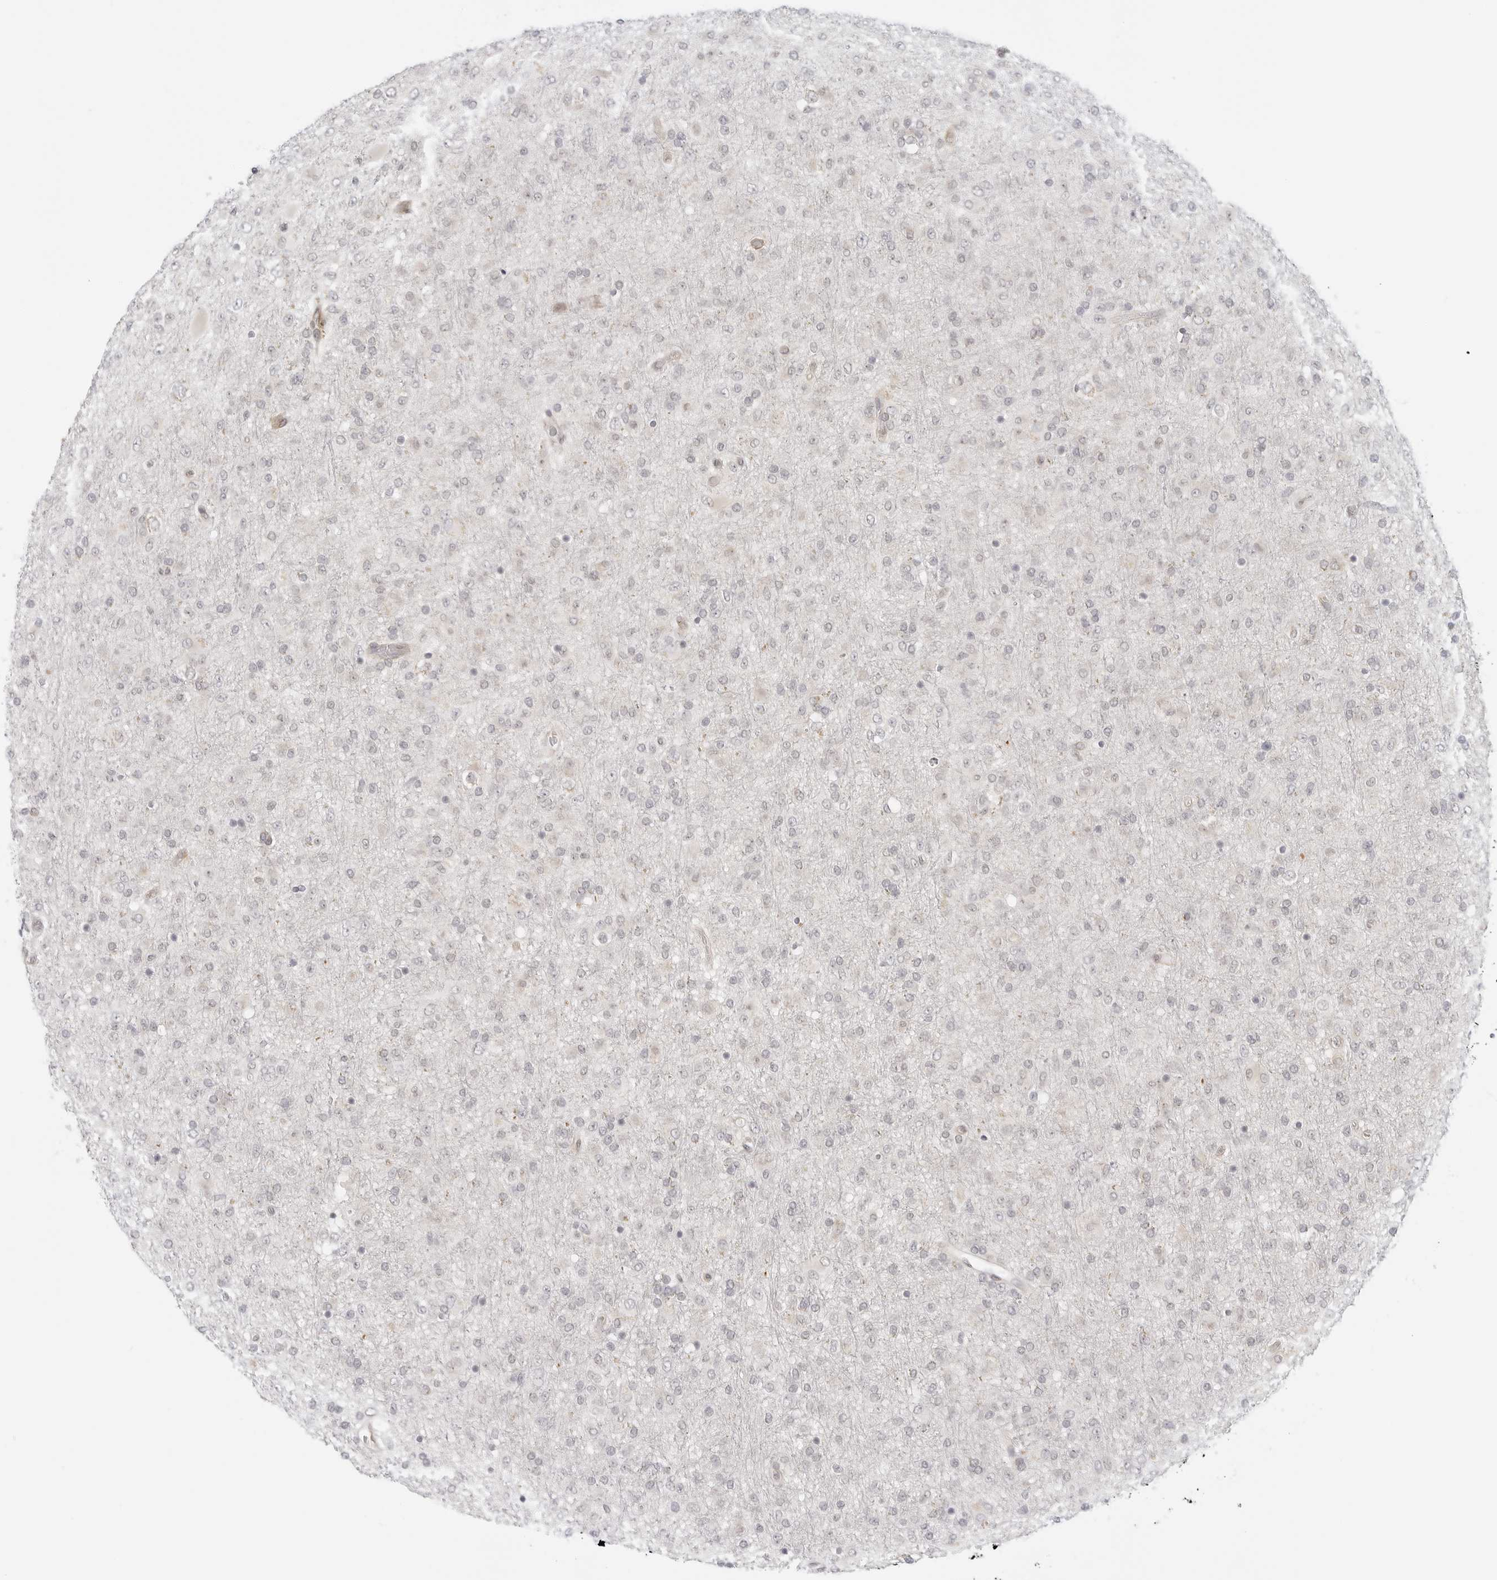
{"staining": {"intensity": "negative", "quantity": "none", "location": "none"}, "tissue": "glioma", "cell_type": "Tumor cells", "image_type": "cancer", "snomed": [{"axis": "morphology", "description": "Glioma, malignant, Low grade"}, {"axis": "topography", "description": "Brain"}], "caption": "IHC image of glioma stained for a protein (brown), which displays no positivity in tumor cells. (Brightfield microscopy of DAB immunohistochemistry (IHC) at high magnification).", "gene": "TCP1", "patient": {"sex": "male", "age": 65}}